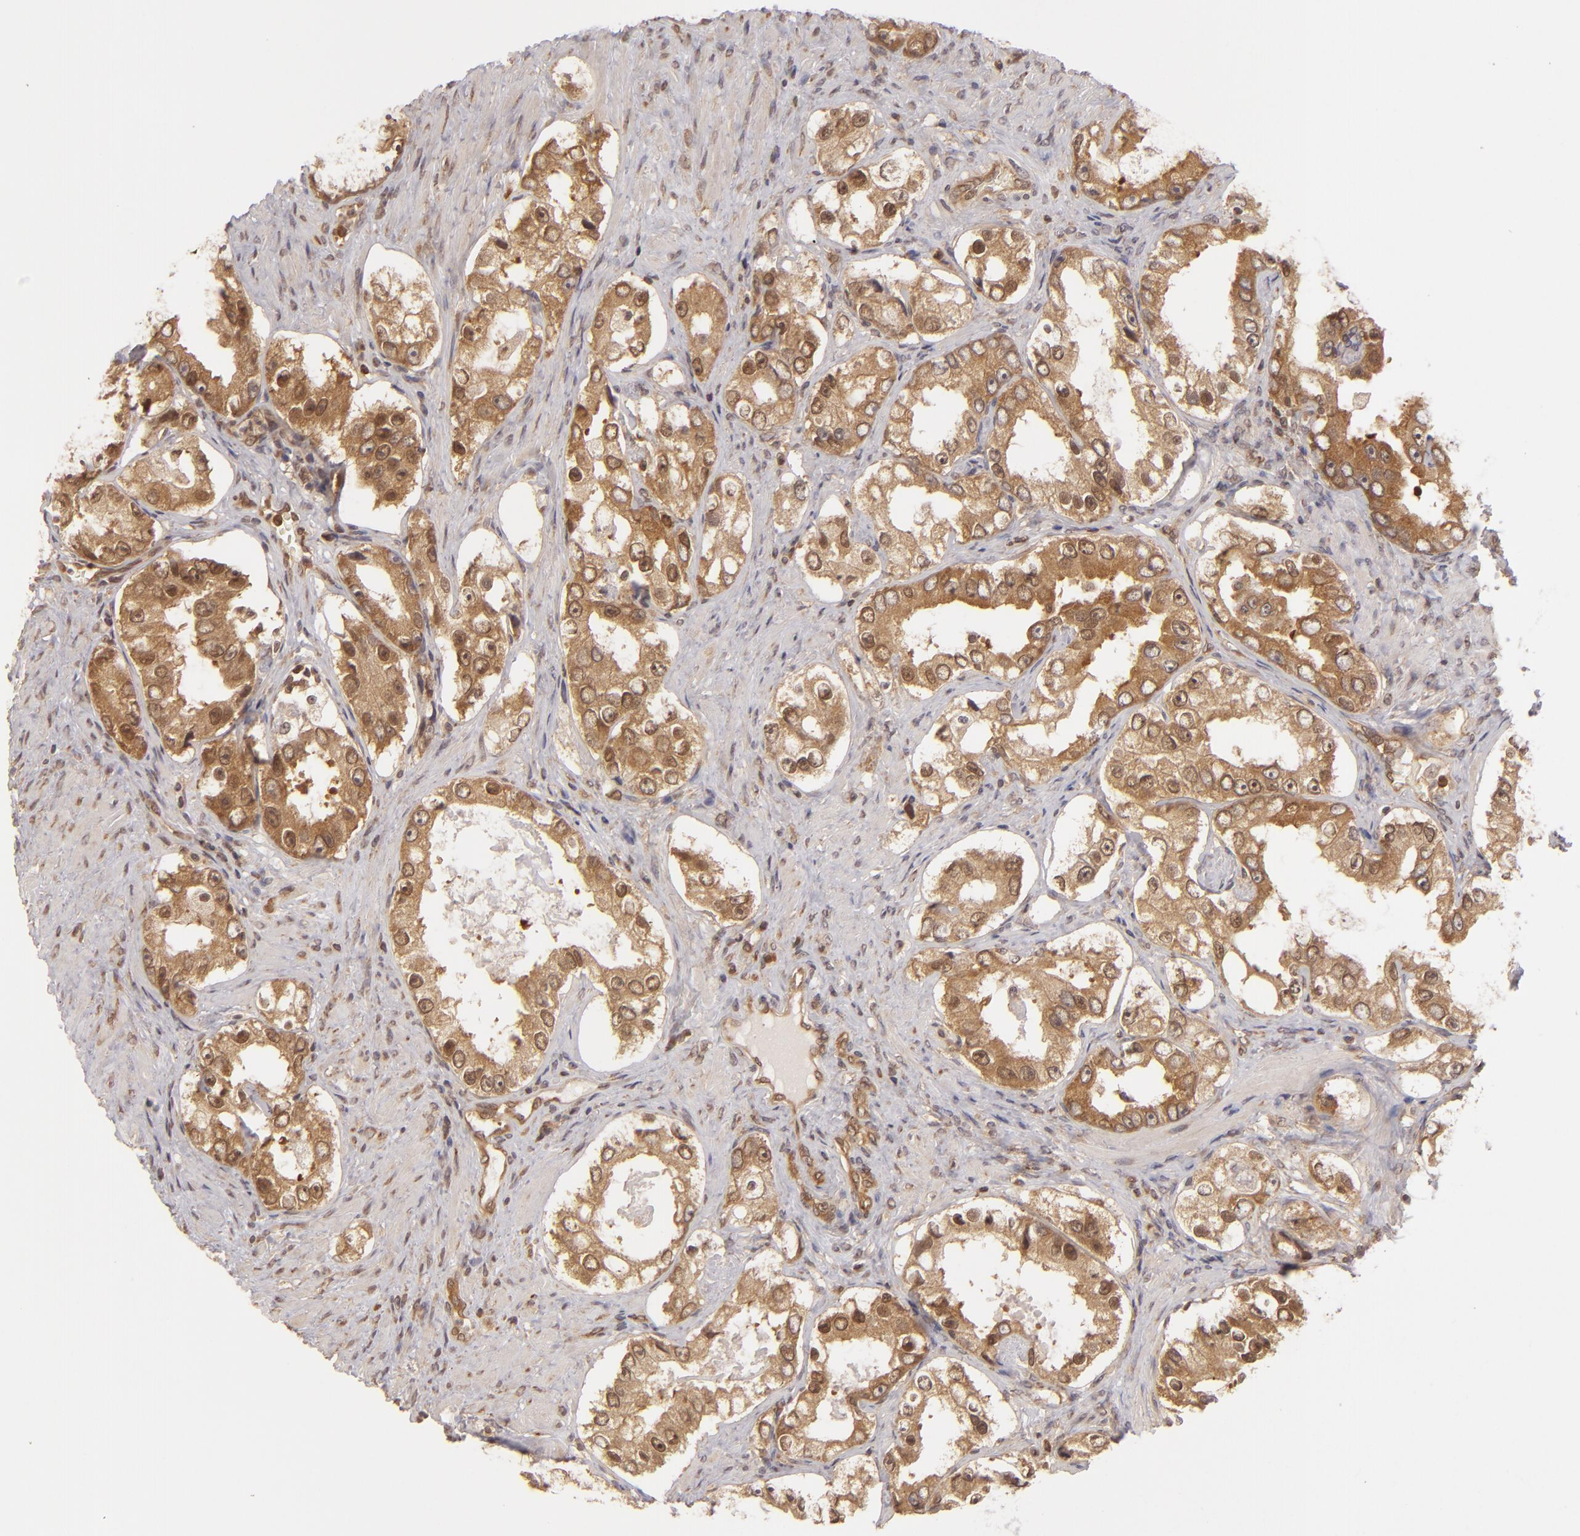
{"staining": {"intensity": "moderate", "quantity": ">75%", "location": "cytoplasmic/membranous"}, "tissue": "prostate cancer", "cell_type": "Tumor cells", "image_type": "cancer", "snomed": [{"axis": "morphology", "description": "Adenocarcinoma, High grade"}, {"axis": "topography", "description": "Prostate"}], "caption": "A micrograph of prostate cancer stained for a protein shows moderate cytoplasmic/membranous brown staining in tumor cells.", "gene": "MAPK3", "patient": {"sex": "male", "age": 63}}